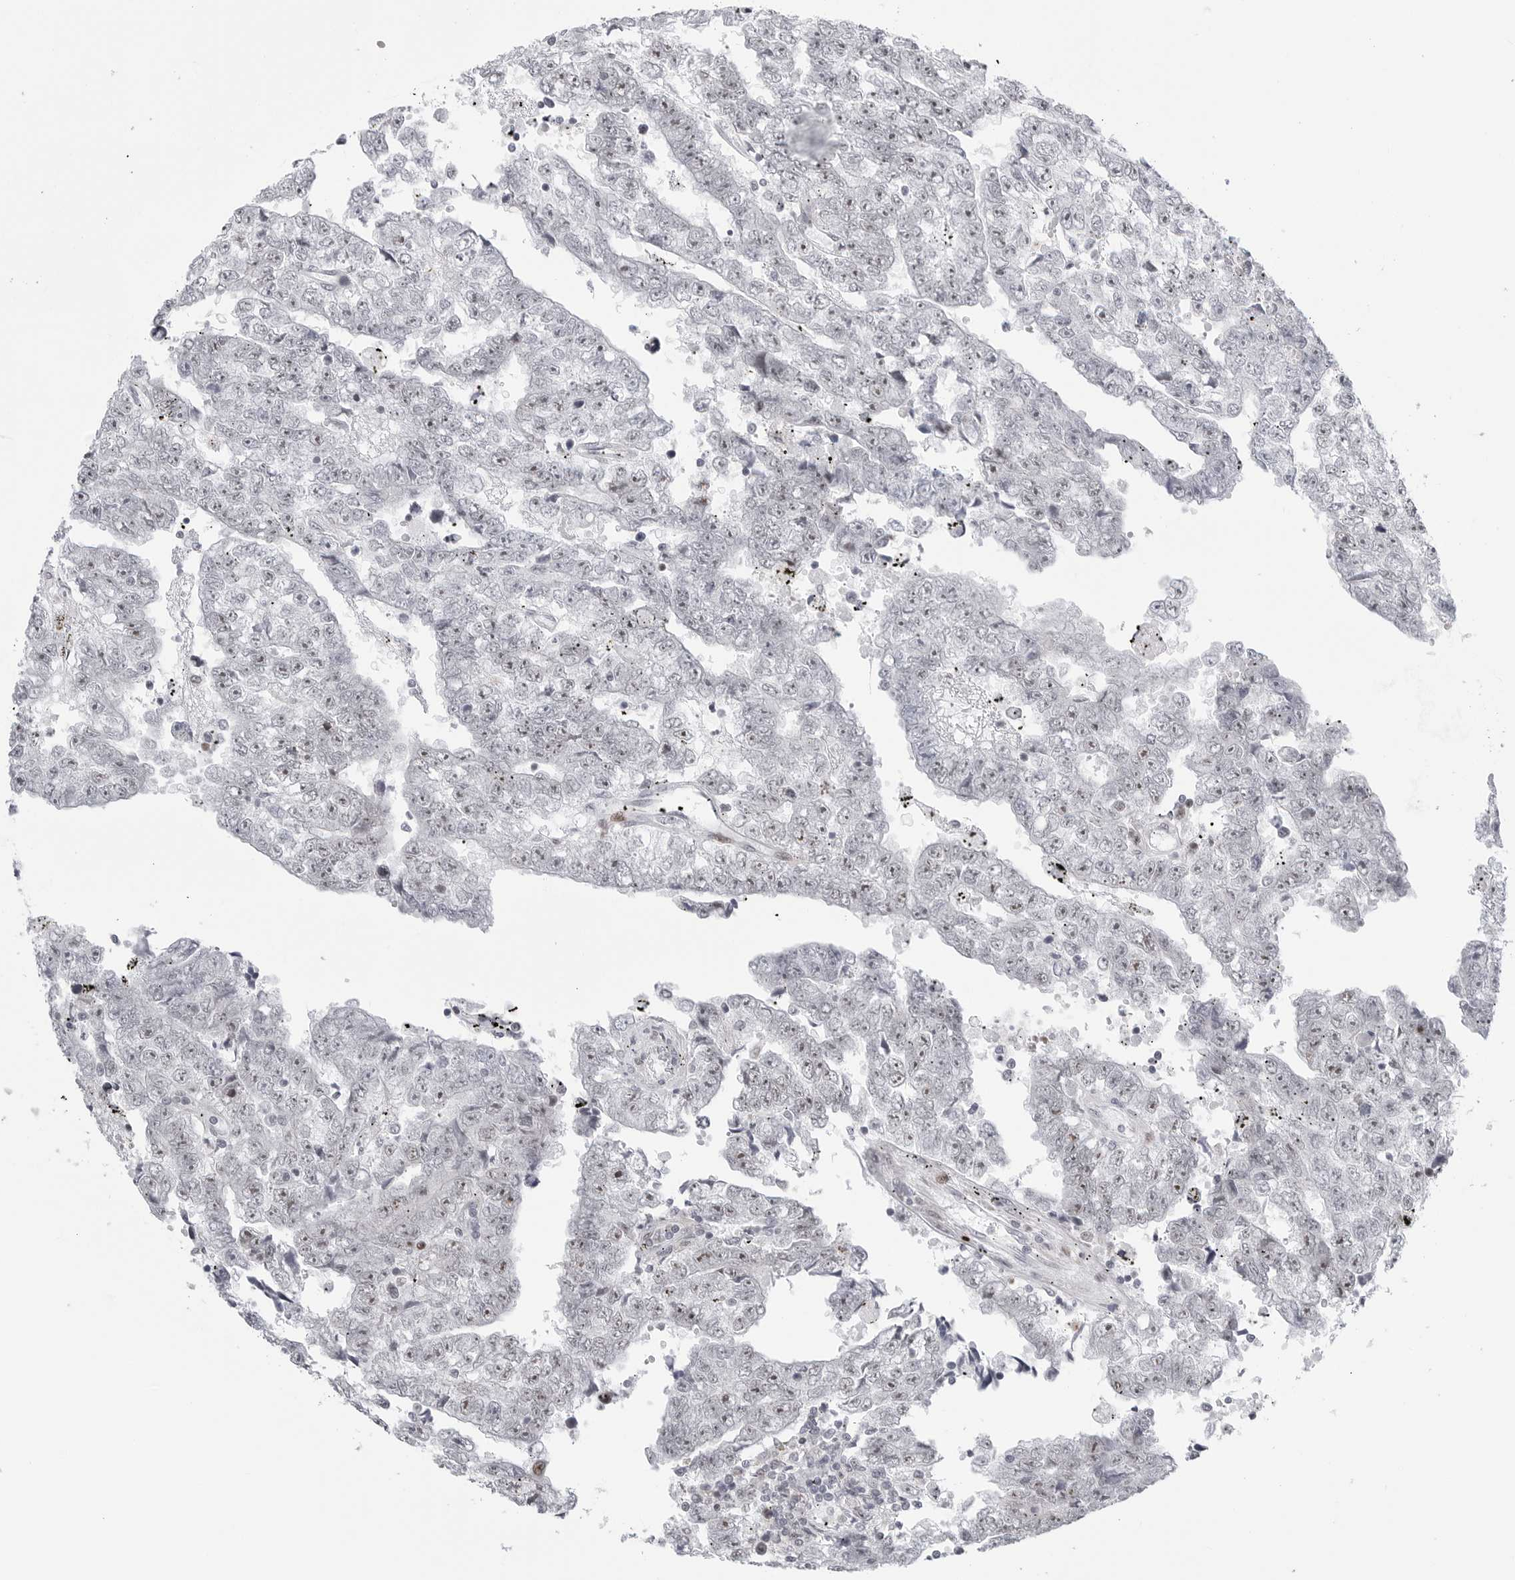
{"staining": {"intensity": "negative", "quantity": "none", "location": "none"}, "tissue": "testis cancer", "cell_type": "Tumor cells", "image_type": "cancer", "snomed": [{"axis": "morphology", "description": "Carcinoma, Embryonal, NOS"}, {"axis": "topography", "description": "Testis"}], "caption": "Protein analysis of embryonal carcinoma (testis) shows no significant staining in tumor cells.", "gene": "FAM135B", "patient": {"sex": "male", "age": 25}}